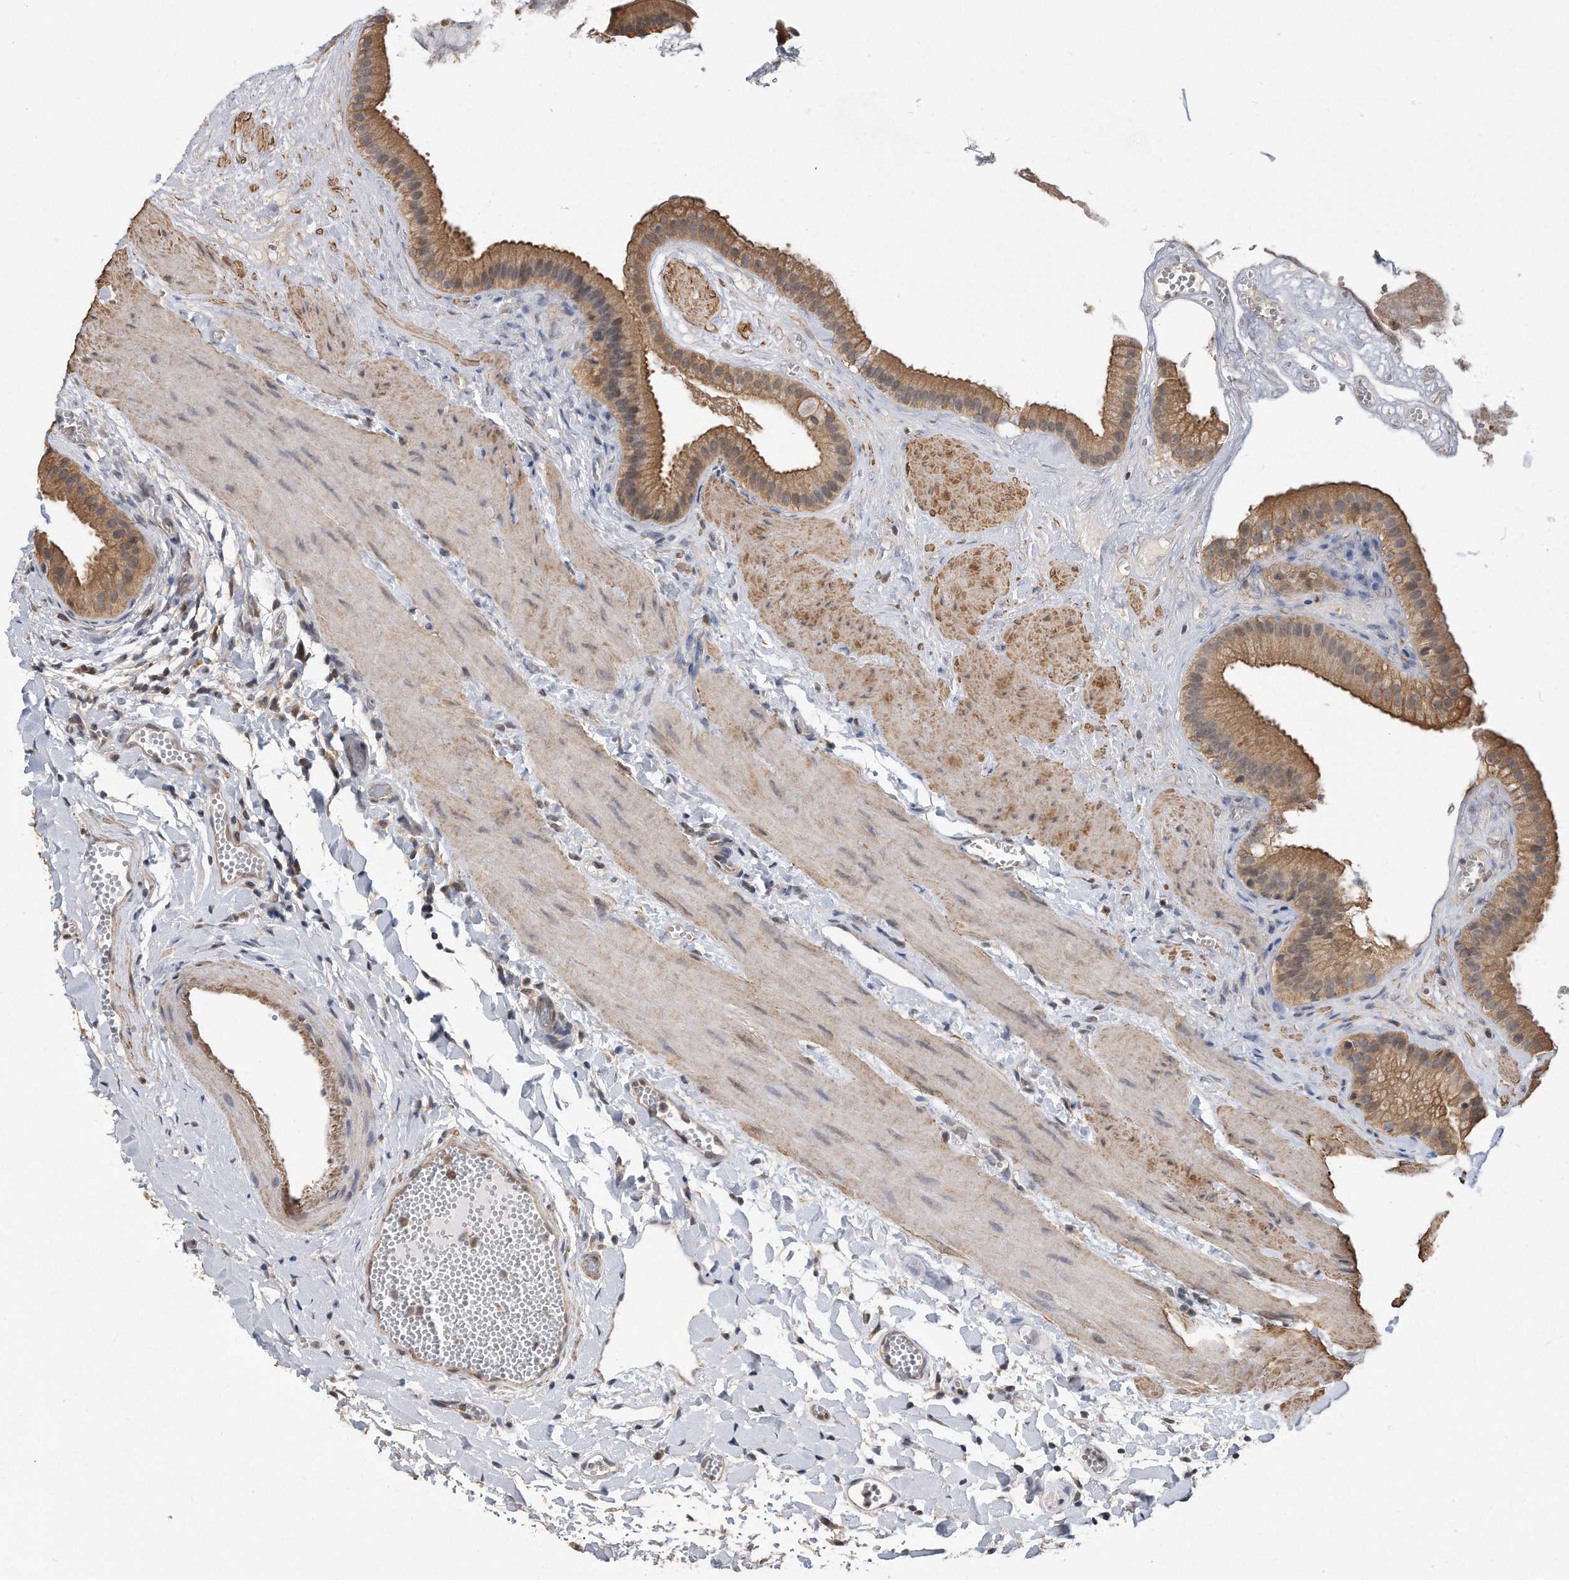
{"staining": {"intensity": "strong", "quantity": ">75%", "location": "cytoplasmic/membranous"}, "tissue": "gallbladder", "cell_type": "Glandular cells", "image_type": "normal", "snomed": [{"axis": "morphology", "description": "Normal tissue, NOS"}, {"axis": "topography", "description": "Gallbladder"}], "caption": "Immunohistochemistry (IHC) of normal human gallbladder shows high levels of strong cytoplasmic/membranous staining in approximately >75% of glandular cells. The protein is stained brown, and the nuclei are stained in blue (DAB (3,3'-diaminobenzidine) IHC with brightfield microscopy, high magnification).", "gene": "TCP1", "patient": {"sex": "male", "age": 55}}